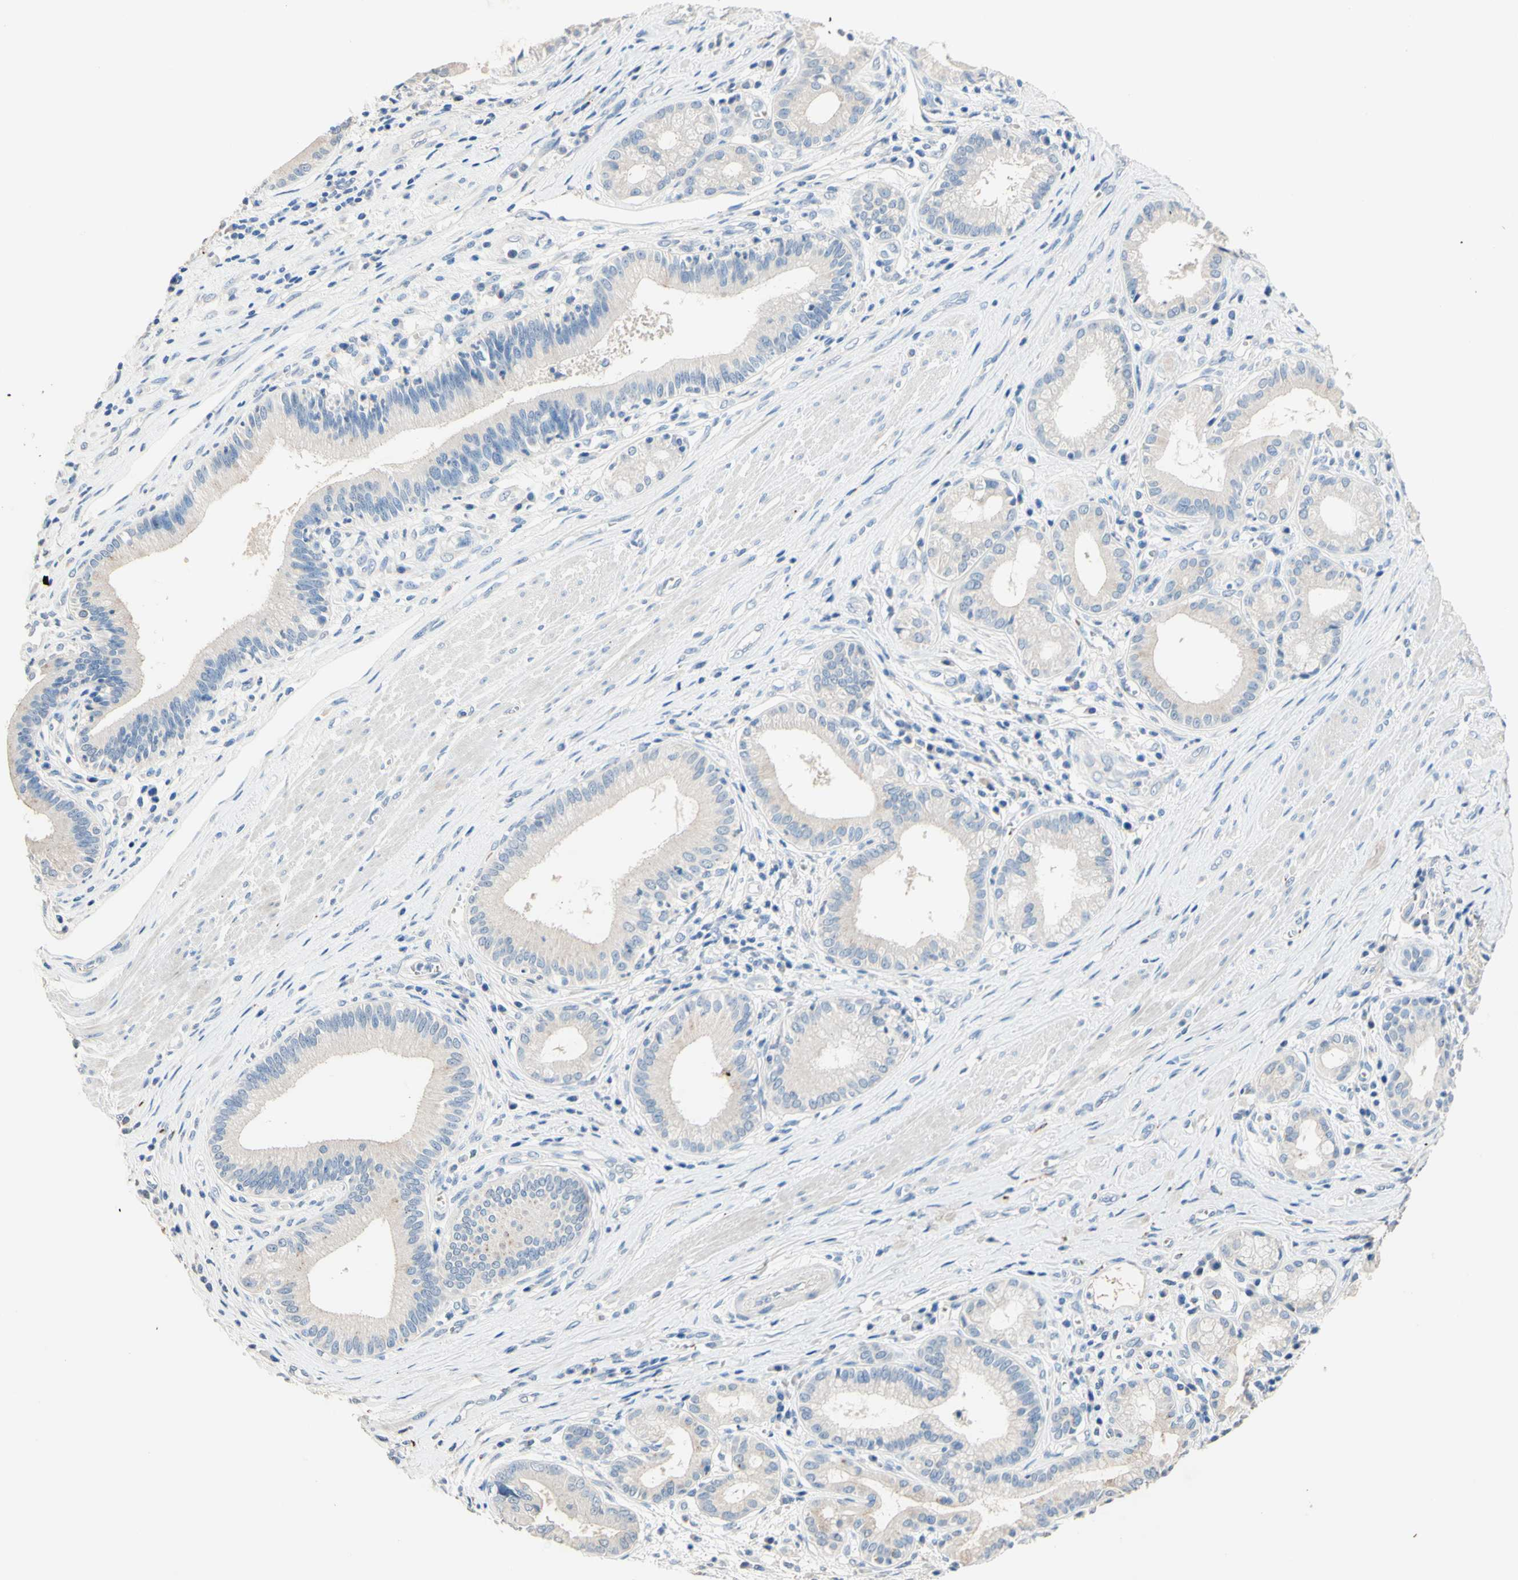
{"staining": {"intensity": "negative", "quantity": "none", "location": "none"}, "tissue": "pancreatic cancer", "cell_type": "Tumor cells", "image_type": "cancer", "snomed": [{"axis": "morphology", "description": "Adenocarcinoma, NOS"}, {"axis": "topography", "description": "Pancreas"}], "caption": "This is an IHC micrograph of pancreatic adenocarcinoma. There is no positivity in tumor cells.", "gene": "CDON", "patient": {"sex": "female", "age": 75}}